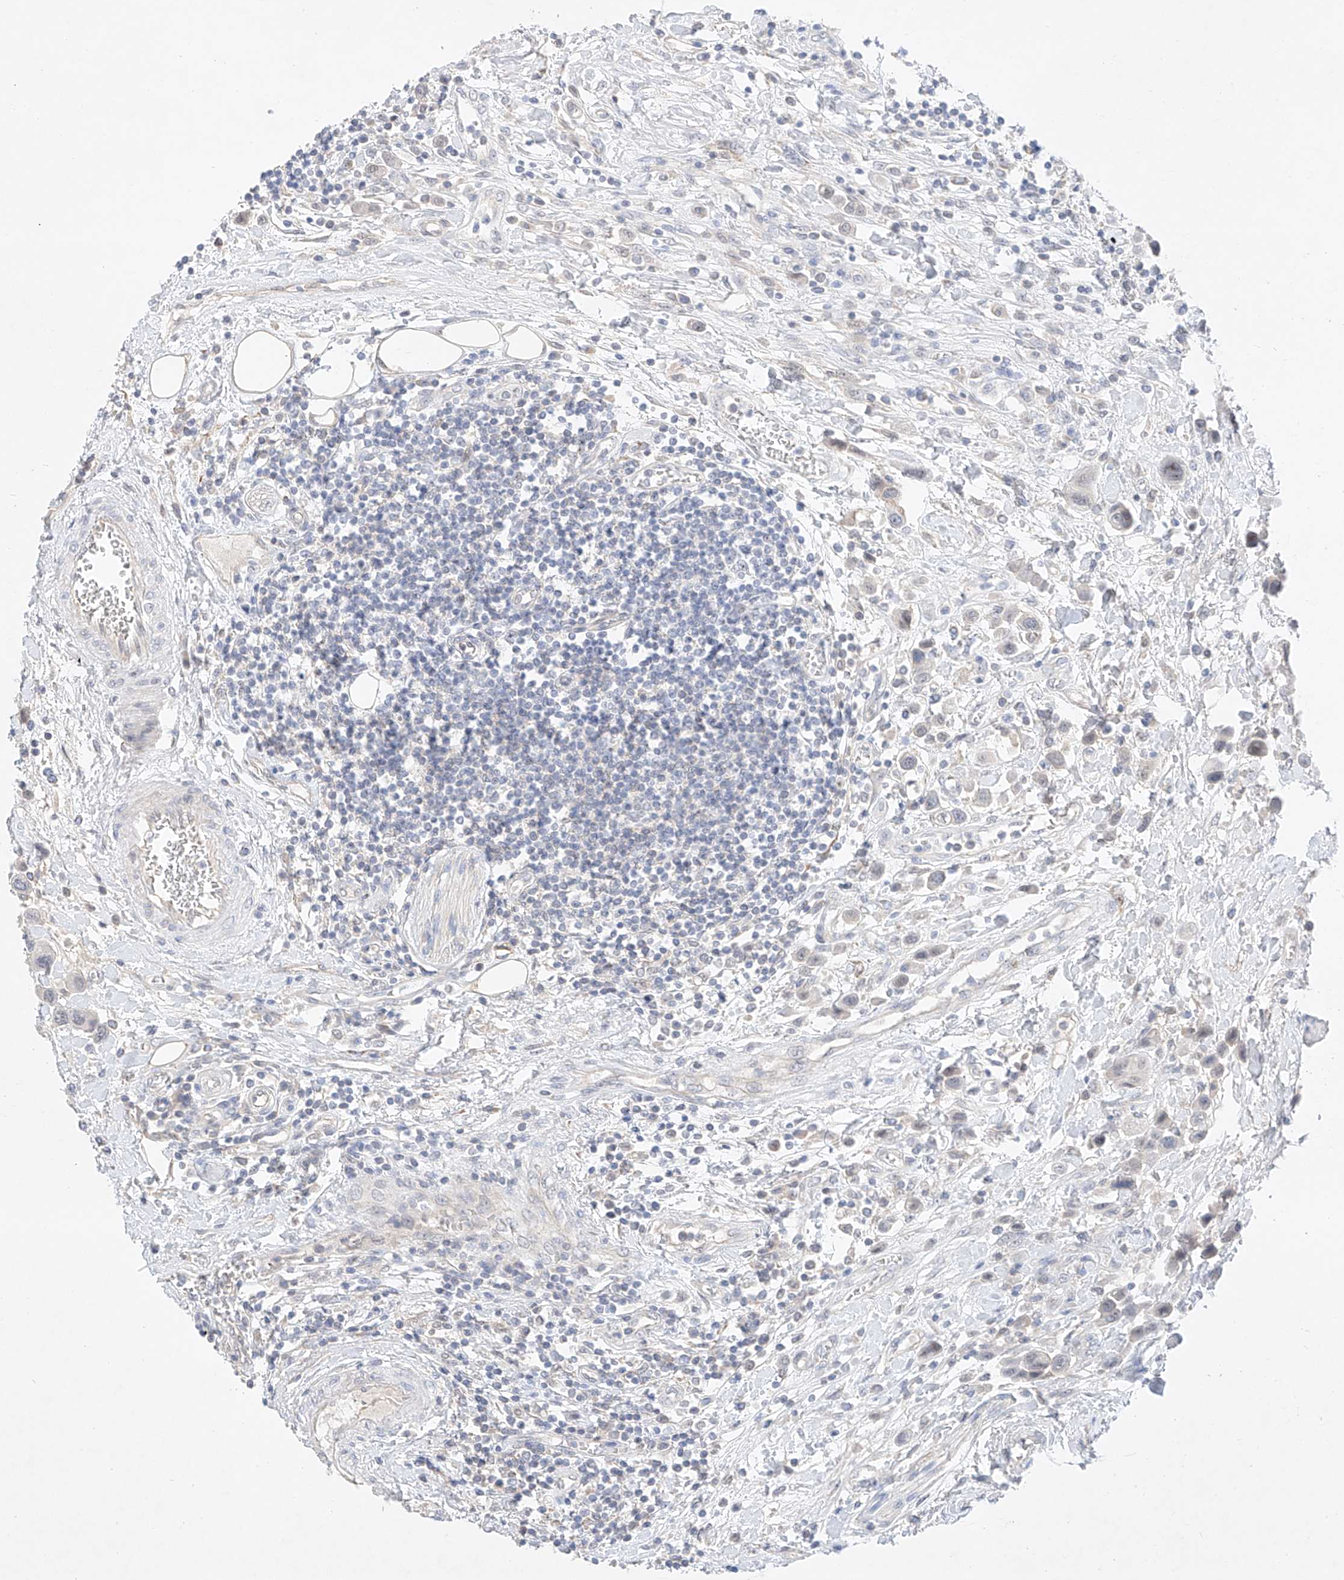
{"staining": {"intensity": "negative", "quantity": "none", "location": "none"}, "tissue": "urothelial cancer", "cell_type": "Tumor cells", "image_type": "cancer", "snomed": [{"axis": "morphology", "description": "Urothelial carcinoma, High grade"}, {"axis": "topography", "description": "Urinary bladder"}], "caption": "There is no significant staining in tumor cells of urothelial cancer.", "gene": "IL22RA2", "patient": {"sex": "male", "age": 50}}